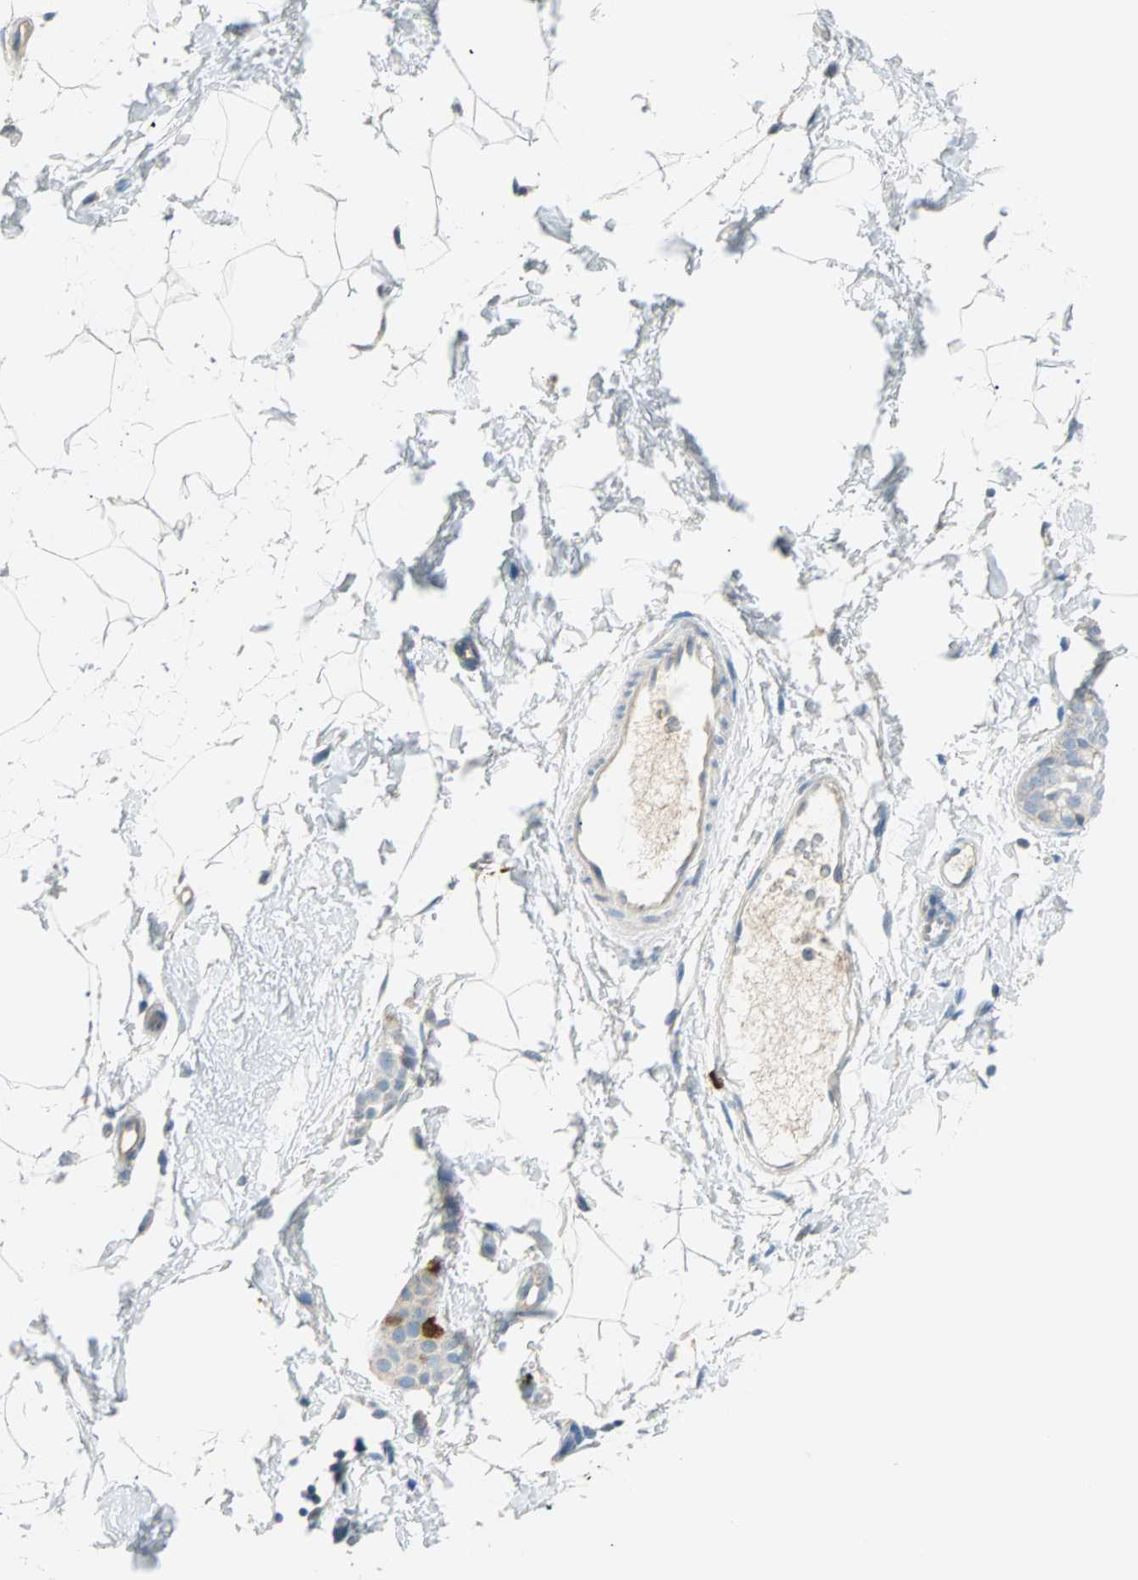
{"staining": {"intensity": "strong", "quantity": "<25%", "location": "cytoplasmic/membranous,nuclear"}, "tissue": "breast cancer", "cell_type": "Tumor cells", "image_type": "cancer", "snomed": [{"axis": "morphology", "description": "Lobular carcinoma, in situ"}, {"axis": "morphology", "description": "Lobular carcinoma"}, {"axis": "topography", "description": "Breast"}], "caption": "A micrograph showing strong cytoplasmic/membranous and nuclear staining in approximately <25% of tumor cells in breast lobular carcinoma in situ, as visualized by brown immunohistochemical staining.", "gene": "PTTG1", "patient": {"sex": "female", "age": 41}}